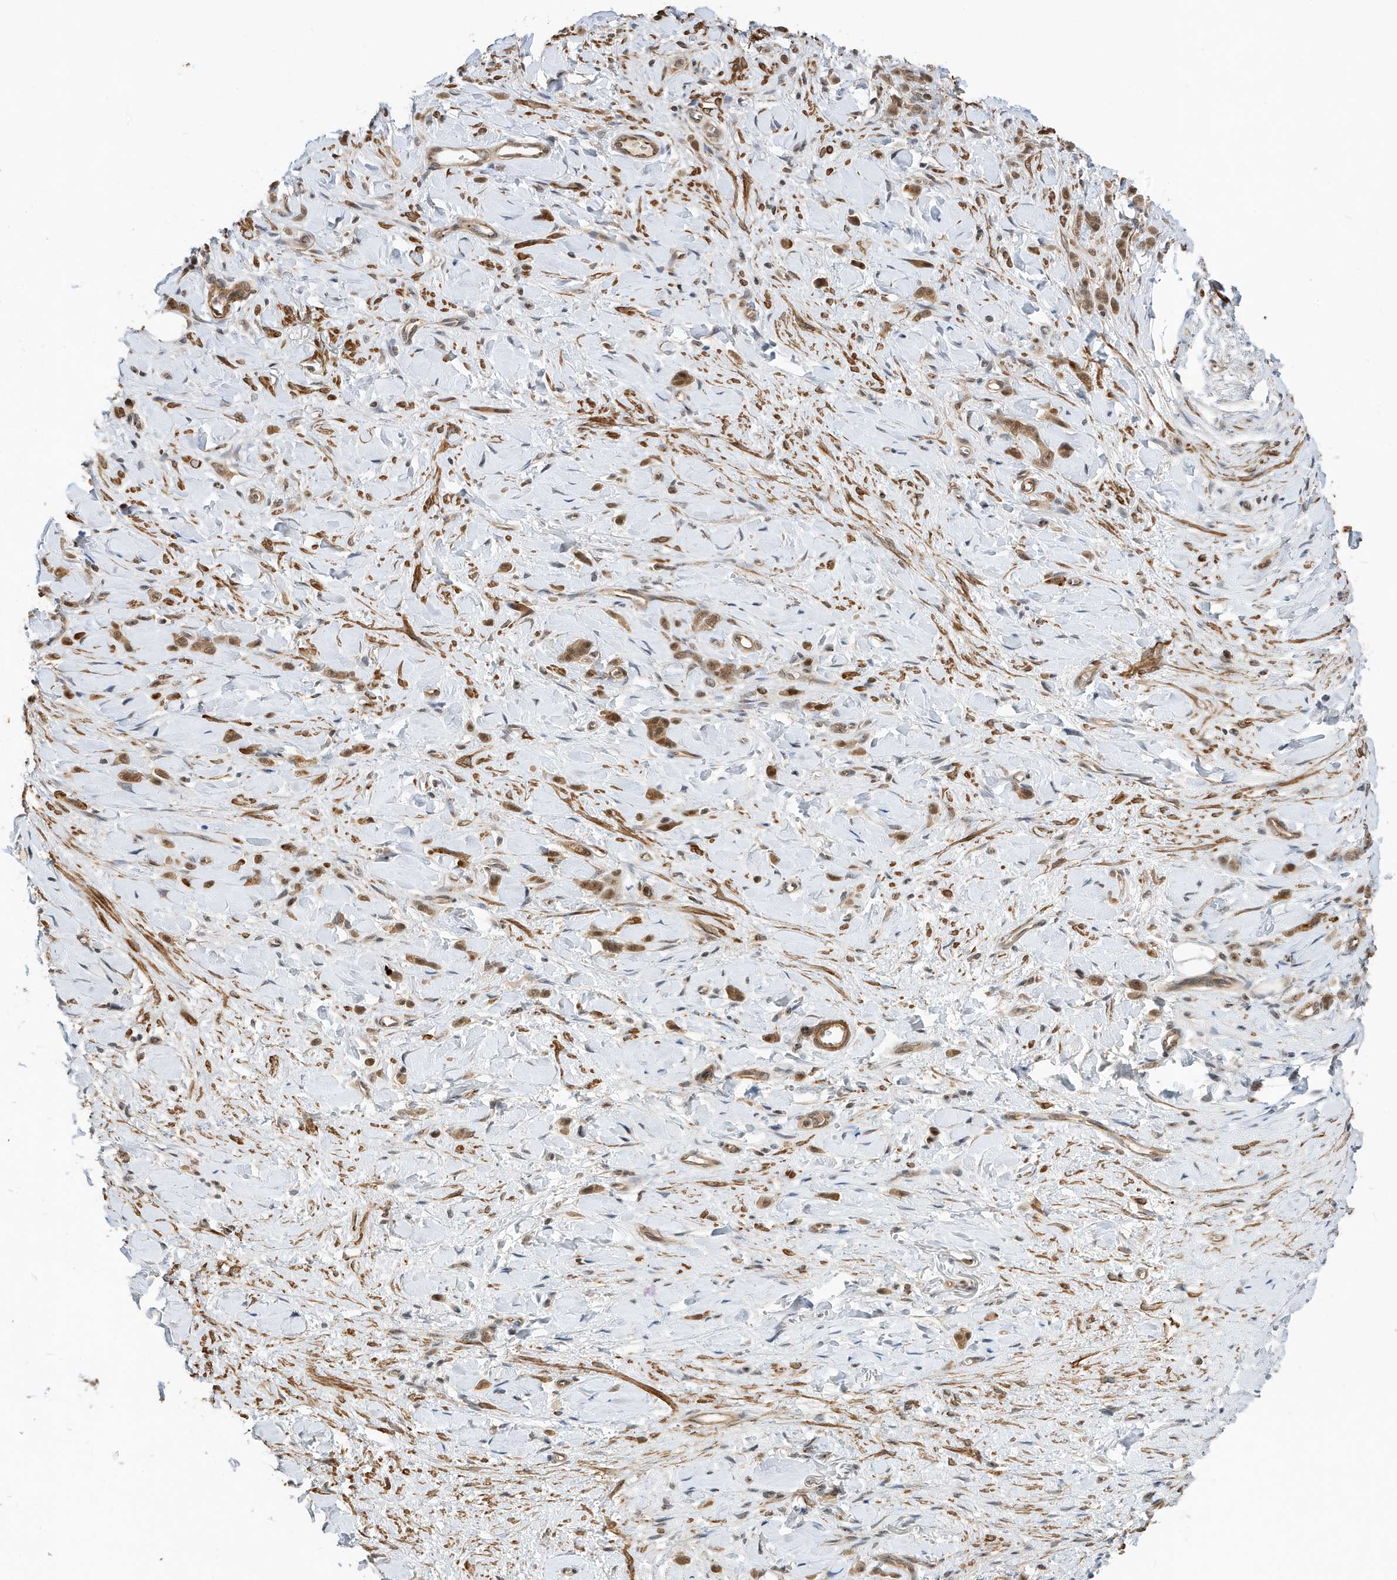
{"staining": {"intensity": "moderate", "quantity": ">75%", "location": "cytoplasmic/membranous,nuclear"}, "tissue": "stomach cancer", "cell_type": "Tumor cells", "image_type": "cancer", "snomed": [{"axis": "morphology", "description": "Normal tissue, NOS"}, {"axis": "morphology", "description": "Adenocarcinoma, NOS"}, {"axis": "topography", "description": "Stomach"}], "caption": "Adenocarcinoma (stomach) tissue demonstrates moderate cytoplasmic/membranous and nuclear positivity in approximately >75% of tumor cells", "gene": "MAST3", "patient": {"sex": "male", "age": 82}}